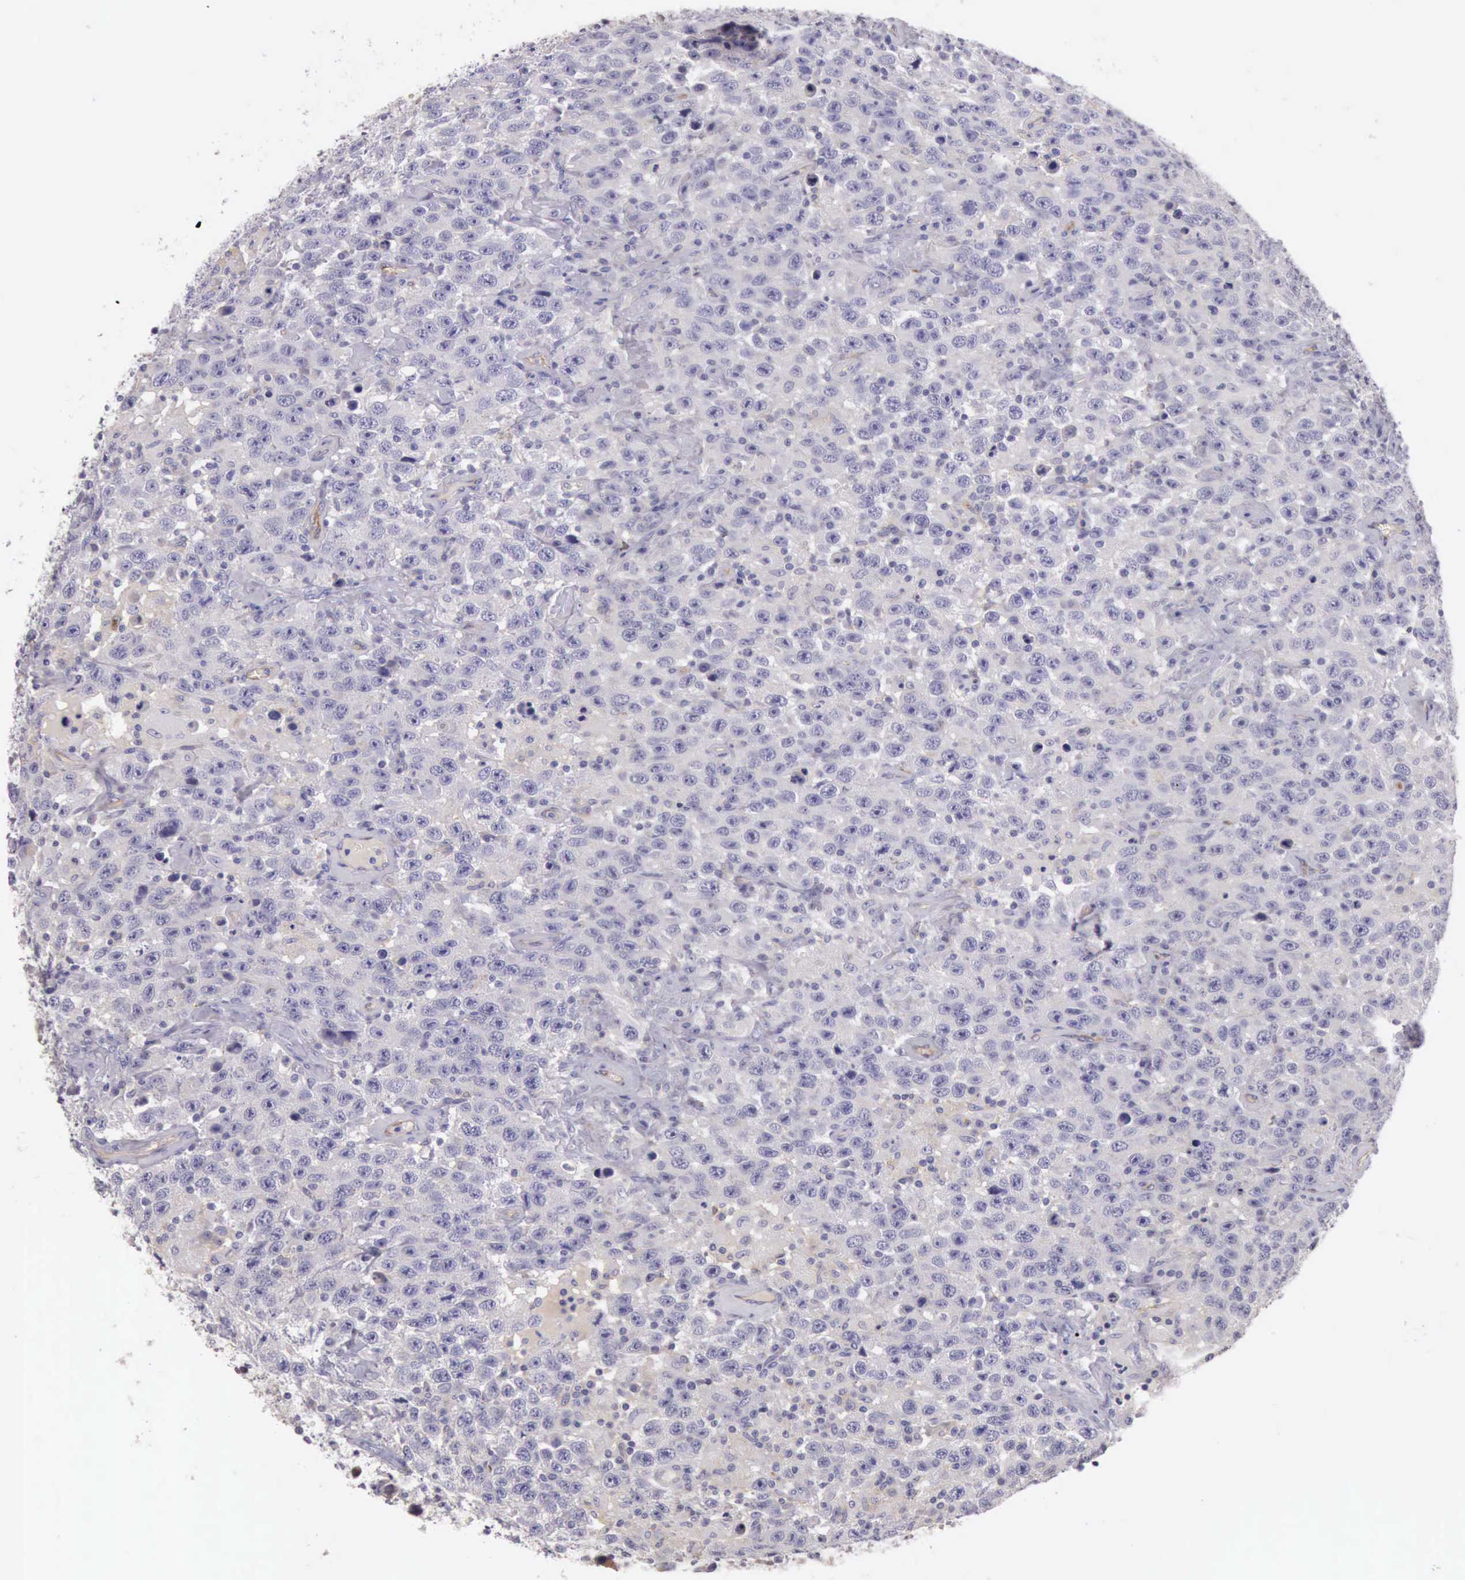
{"staining": {"intensity": "negative", "quantity": "none", "location": "none"}, "tissue": "testis cancer", "cell_type": "Tumor cells", "image_type": "cancer", "snomed": [{"axis": "morphology", "description": "Seminoma, NOS"}, {"axis": "topography", "description": "Testis"}], "caption": "IHC photomicrograph of testis cancer (seminoma) stained for a protein (brown), which demonstrates no expression in tumor cells.", "gene": "TCEANC", "patient": {"sex": "male", "age": 41}}